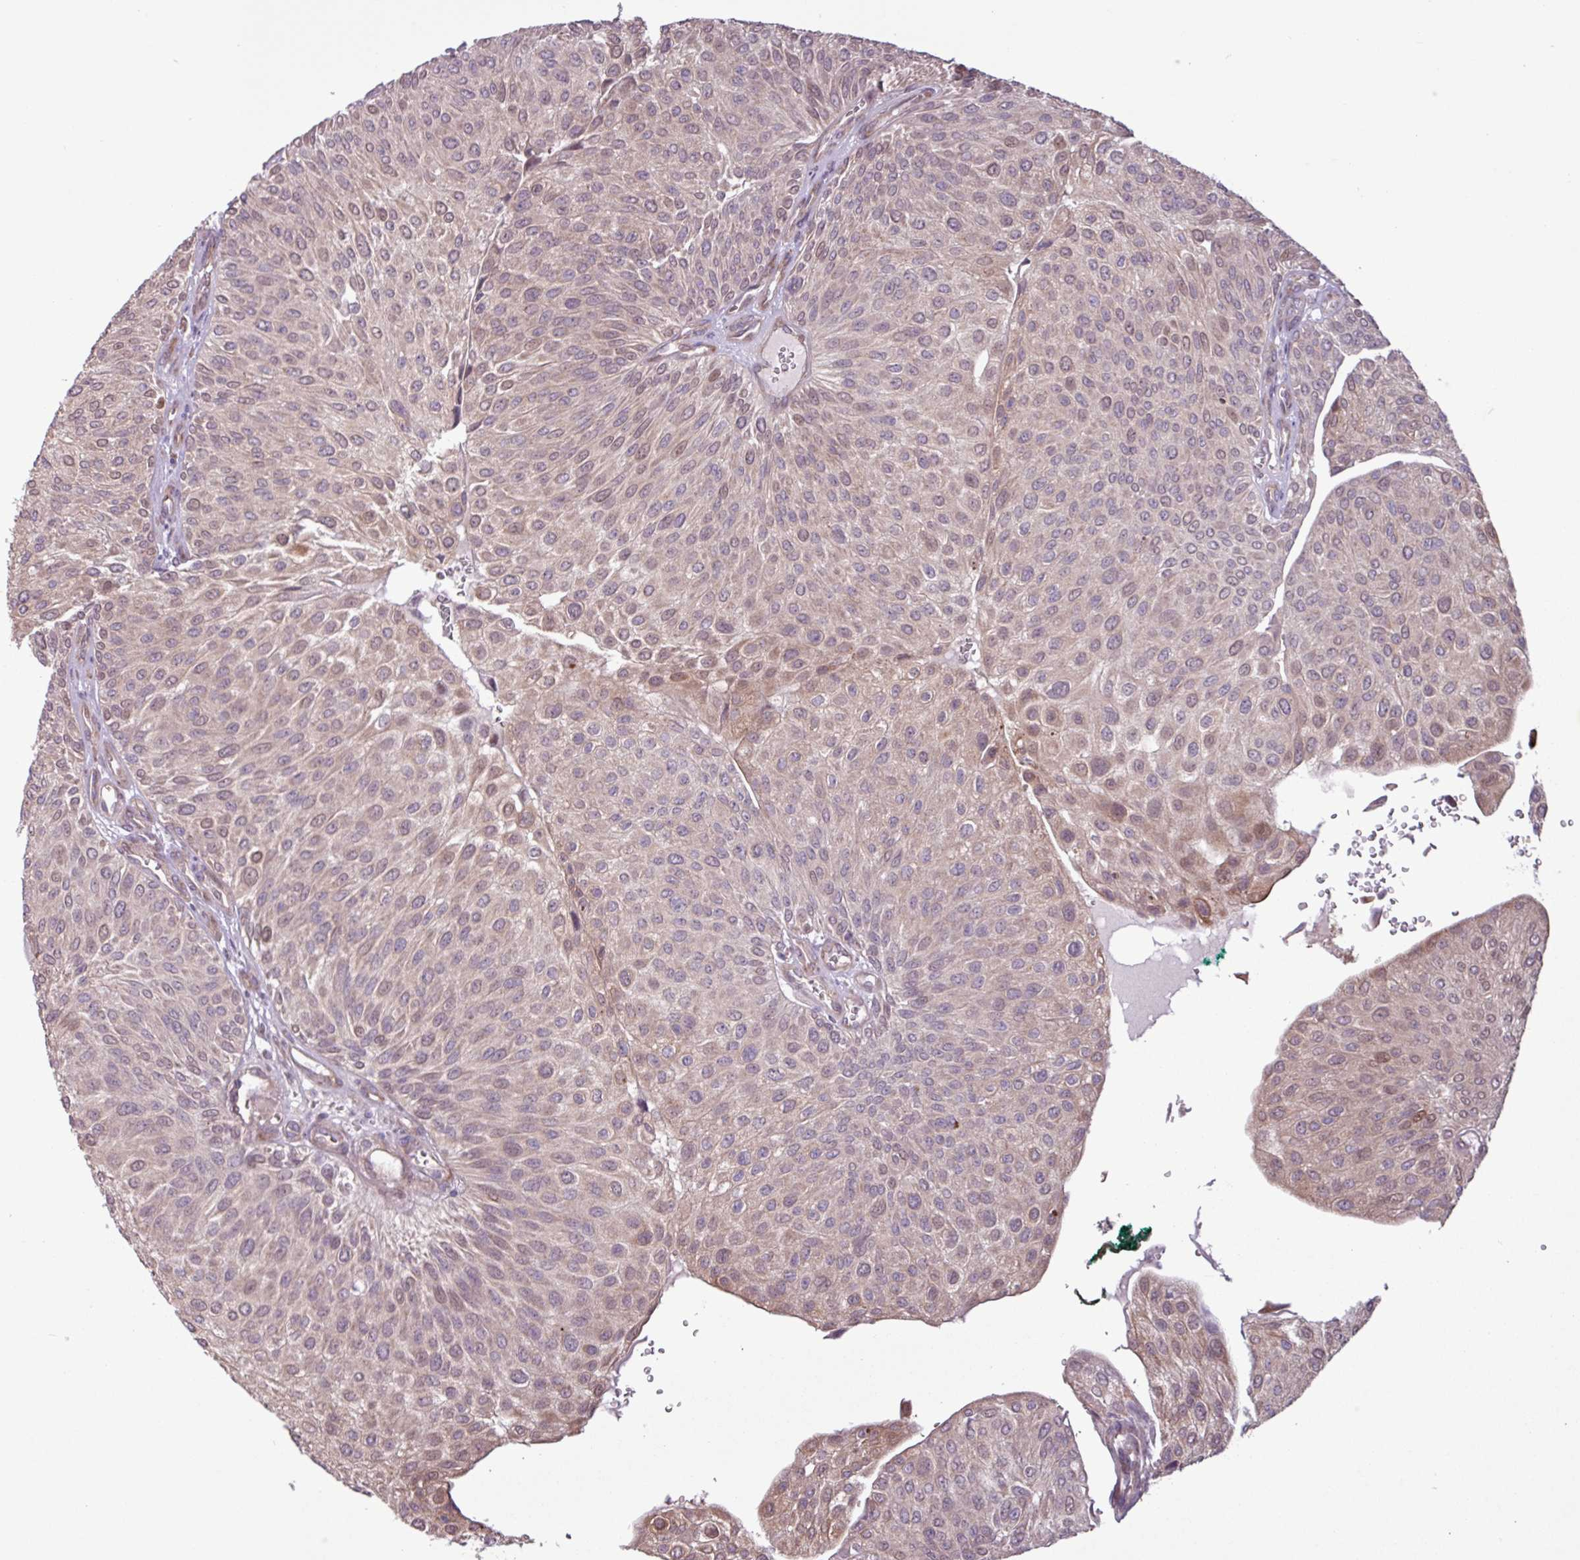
{"staining": {"intensity": "weak", "quantity": "25%-75%", "location": "cytoplasmic/membranous"}, "tissue": "urothelial cancer", "cell_type": "Tumor cells", "image_type": "cancer", "snomed": [{"axis": "morphology", "description": "Urothelial carcinoma, NOS"}, {"axis": "topography", "description": "Urinary bladder"}], "caption": "Weak cytoplasmic/membranous positivity for a protein is seen in about 25%-75% of tumor cells of transitional cell carcinoma using IHC.", "gene": "PDPR", "patient": {"sex": "male", "age": 67}}